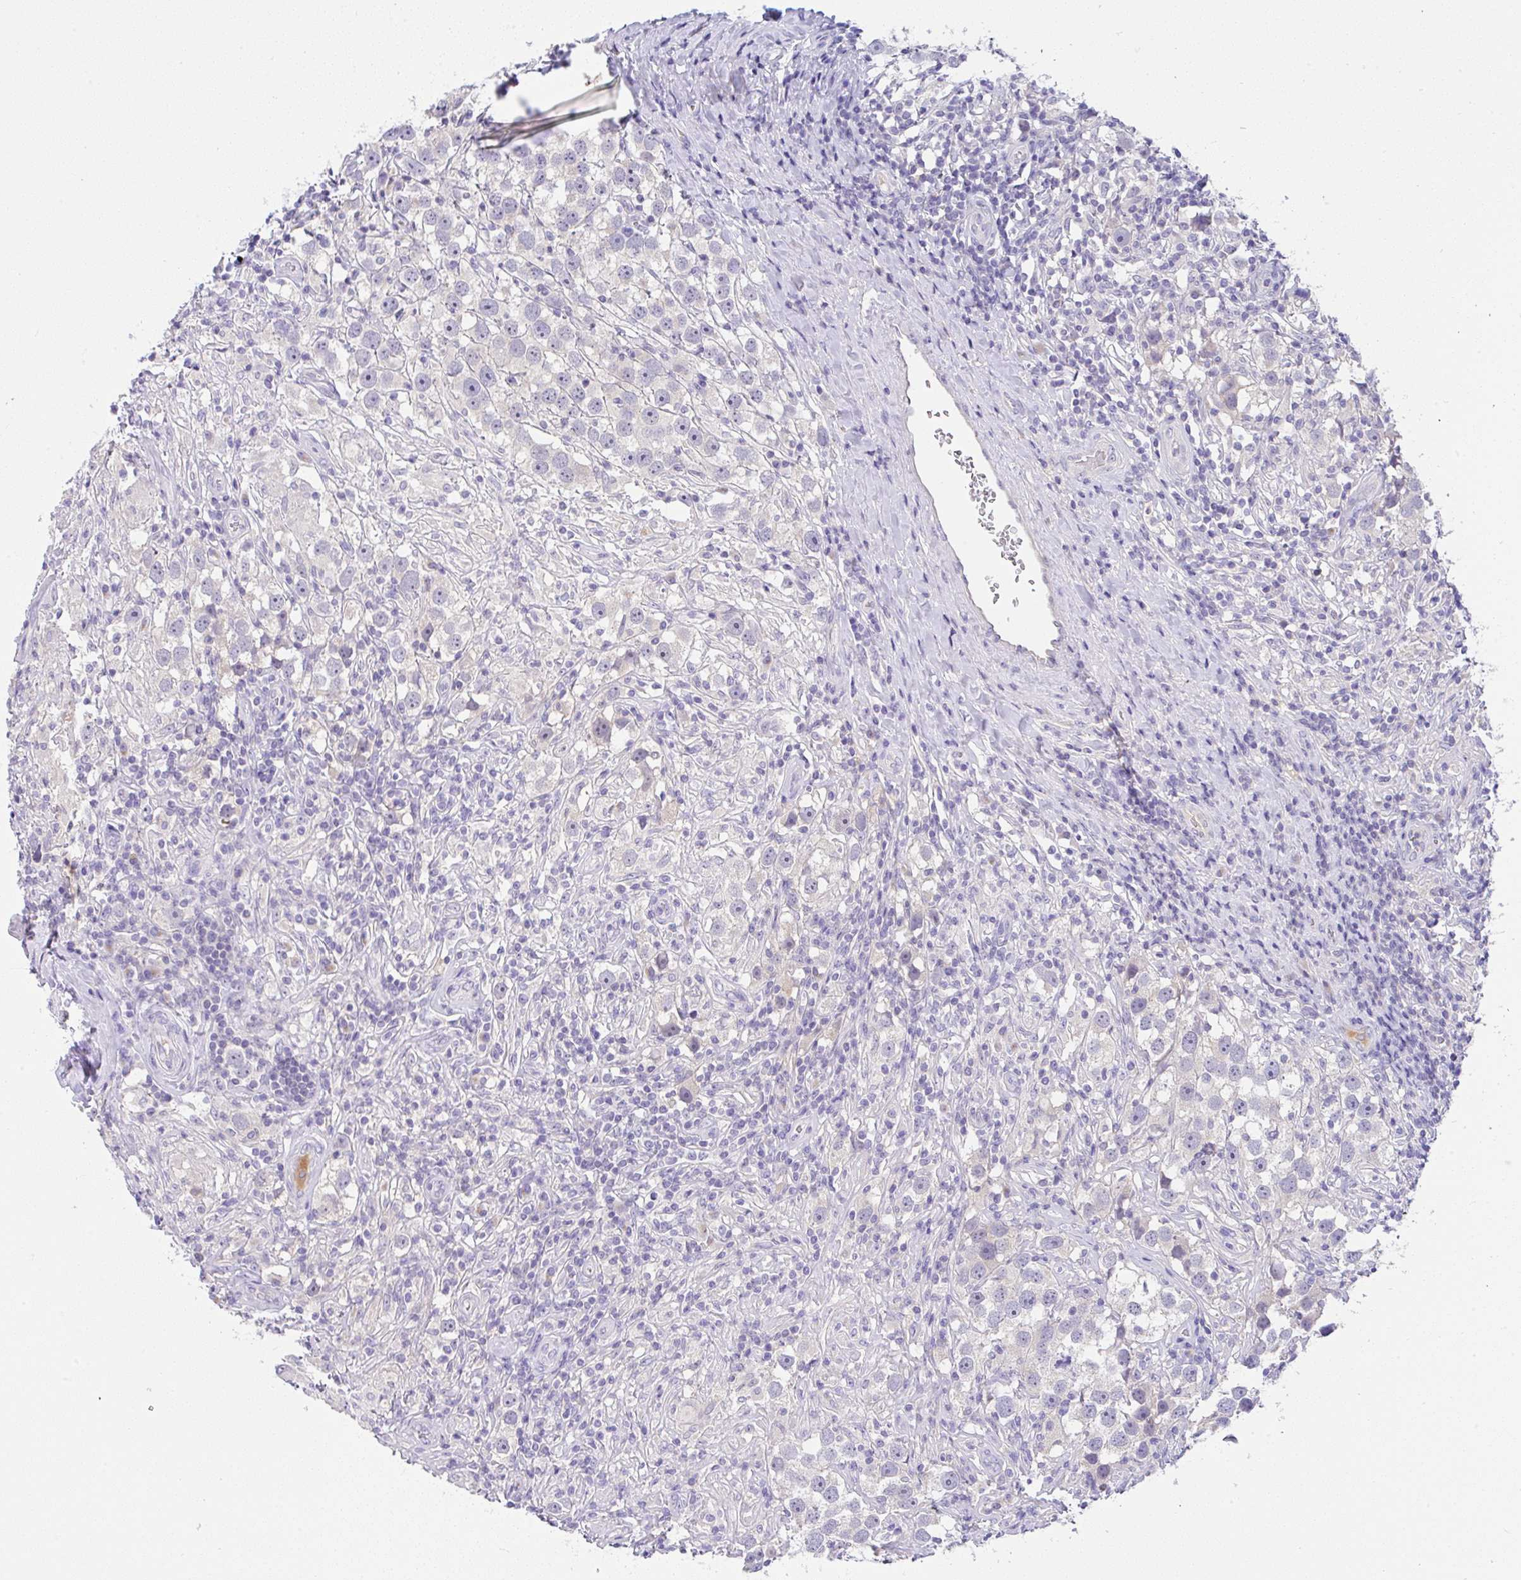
{"staining": {"intensity": "negative", "quantity": "none", "location": "none"}, "tissue": "testis cancer", "cell_type": "Tumor cells", "image_type": "cancer", "snomed": [{"axis": "morphology", "description": "Seminoma, NOS"}, {"axis": "topography", "description": "Testis"}], "caption": "This is a histopathology image of IHC staining of testis cancer, which shows no expression in tumor cells. (Immunohistochemistry (ihc), brightfield microscopy, high magnification).", "gene": "SERPINE3", "patient": {"sex": "male", "age": 49}}